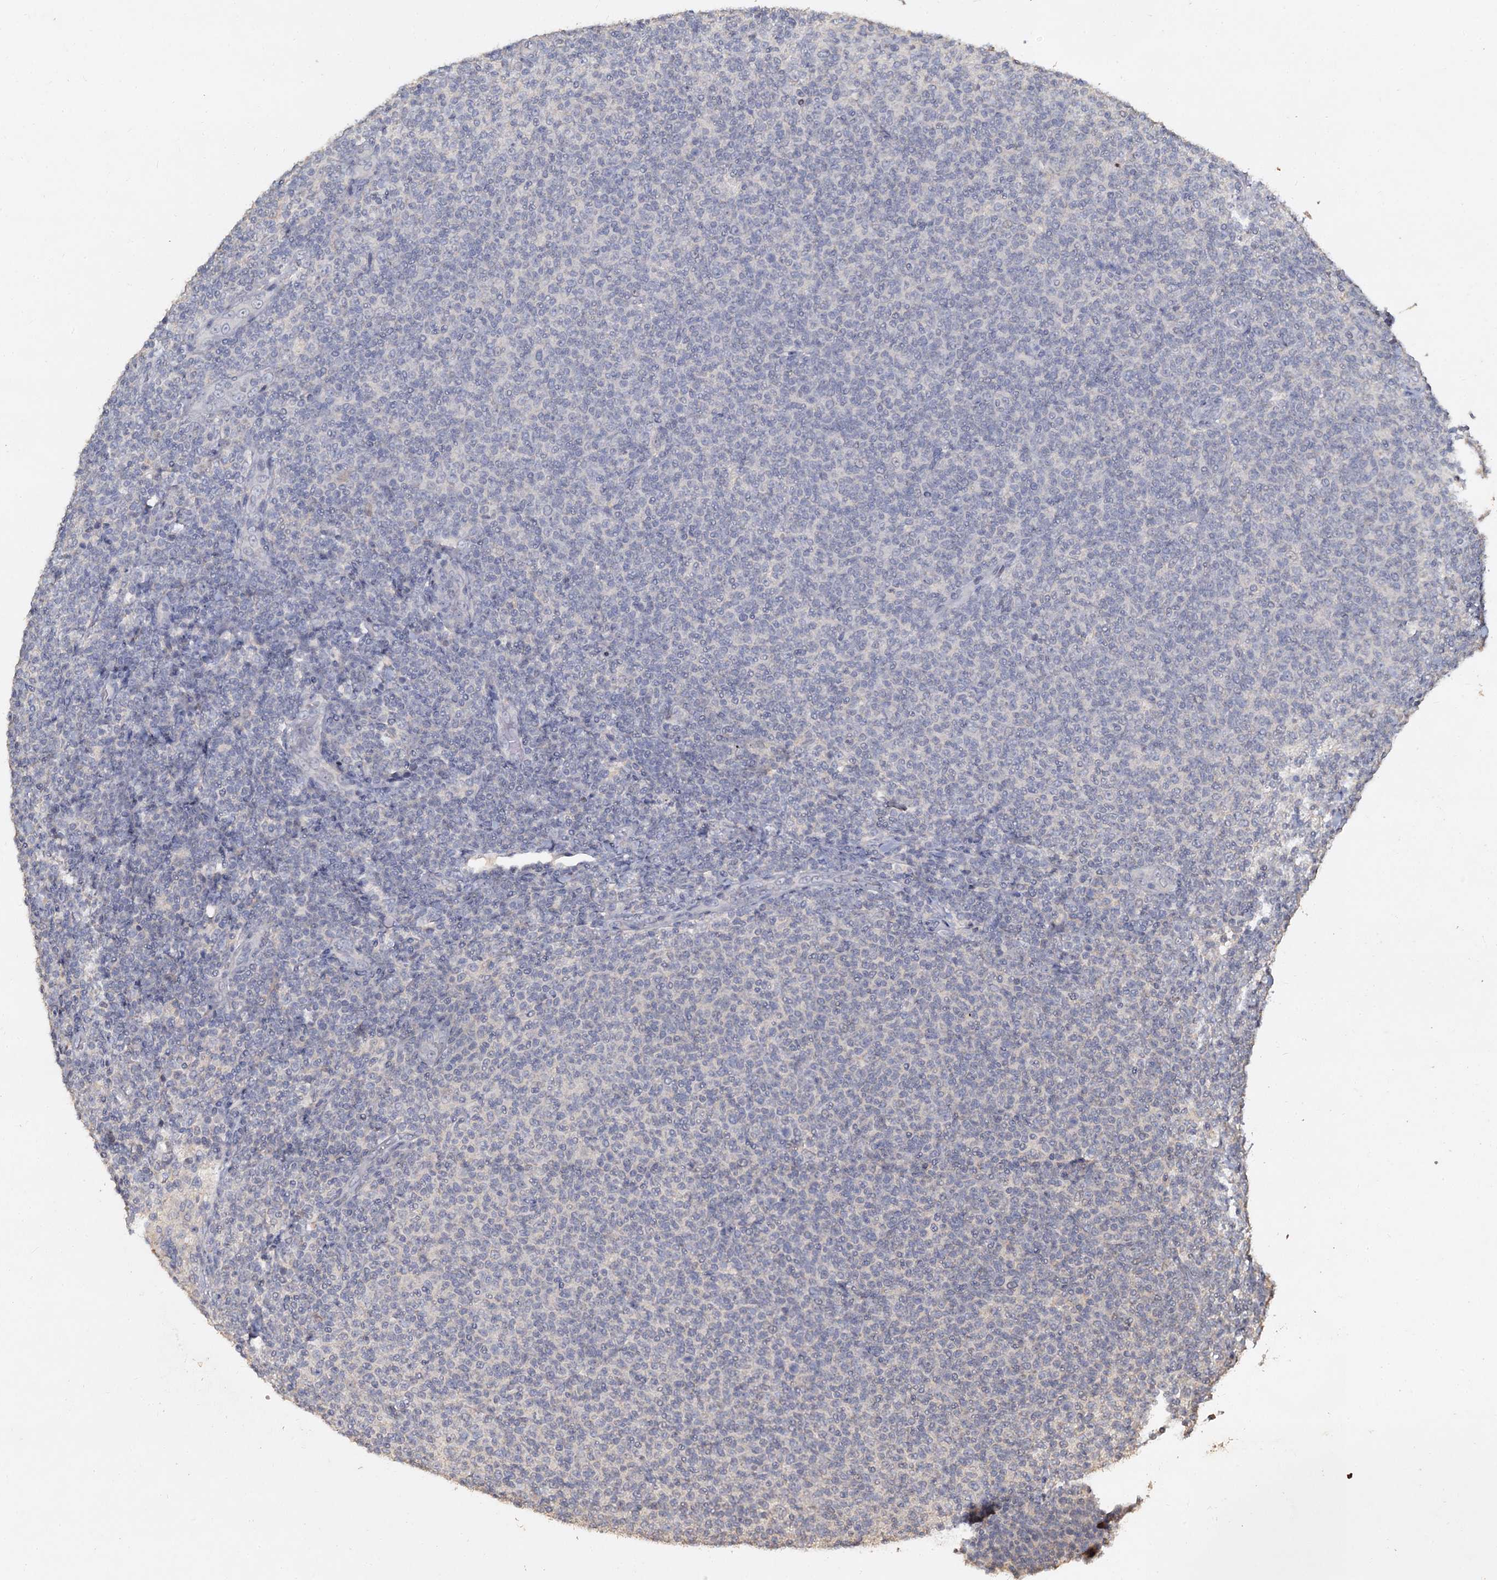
{"staining": {"intensity": "negative", "quantity": "none", "location": "none"}, "tissue": "lymphoma", "cell_type": "Tumor cells", "image_type": "cancer", "snomed": [{"axis": "morphology", "description": "Malignant lymphoma, non-Hodgkin's type, Low grade"}, {"axis": "topography", "description": "Lymph node"}], "caption": "Immunohistochemistry of human lymphoma reveals no expression in tumor cells. The staining was performed using DAB (3,3'-diaminobenzidine) to visualize the protein expression in brown, while the nuclei were stained in blue with hematoxylin (Magnification: 20x).", "gene": "CCDC61", "patient": {"sex": "male", "age": 66}}